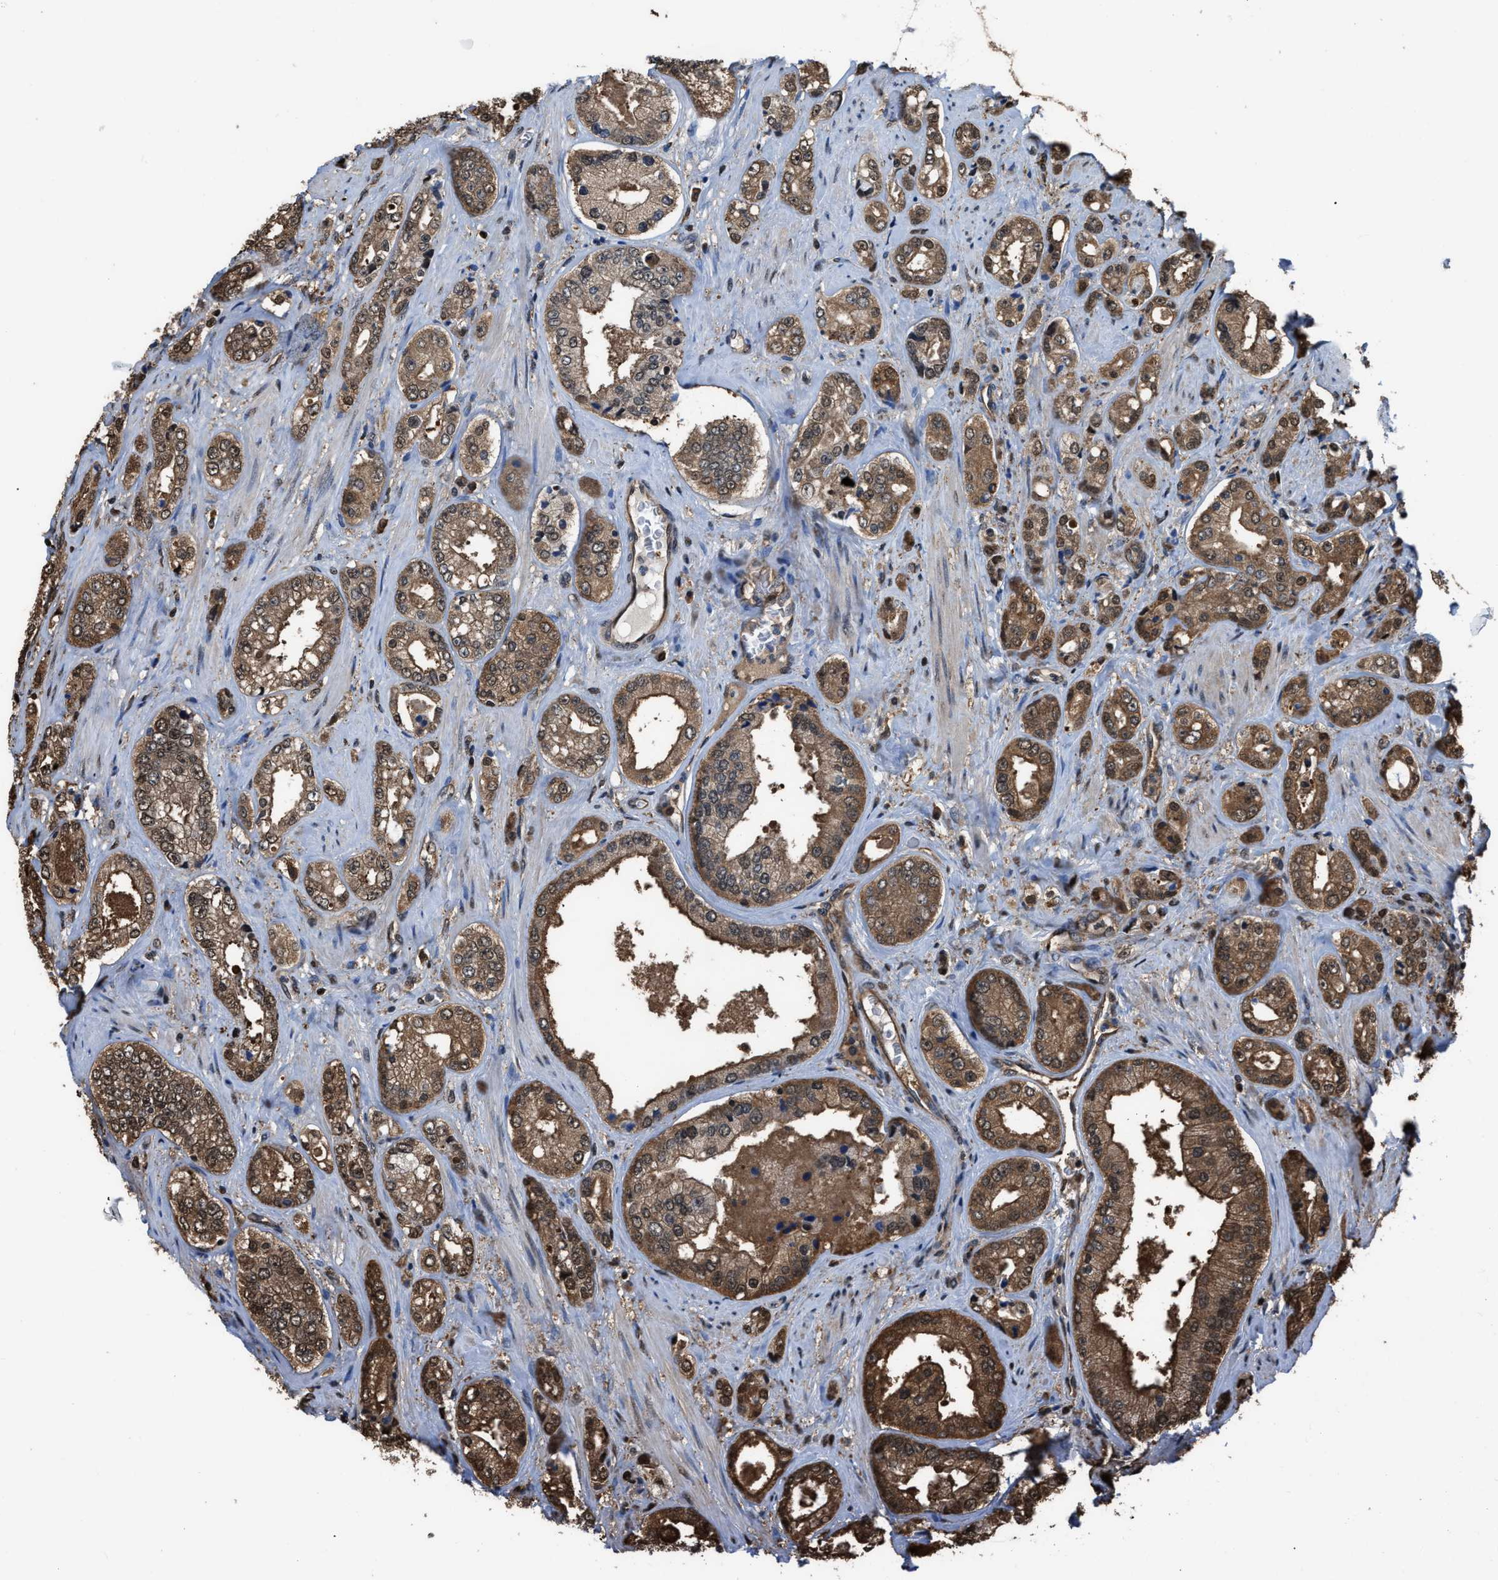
{"staining": {"intensity": "moderate", "quantity": ">75%", "location": "cytoplasmic/membranous,nuclear"}, "tissue": "prostate cancer", "cell_type": "Tumor cells", "image_type": "cancer", "snomed": [{"axis": "morphology", "description": "Adenocarcinoma, High grade"}, {"axis": "topography", "description": "Prostate"}], "caption": "High-grade adenocarcinoma (prostate) was stained to show a protein in brown. There is medium levels of moderate cytoplasmic/membranous and nuclear expression in approximately >75% of tumor cells. (Stains: DAB in brown, nuclei in blue, Microscopy: brightfield microscopy at high magnification).", "gene": "FNTA", "patient": {"sex": "male", "age": 61}}